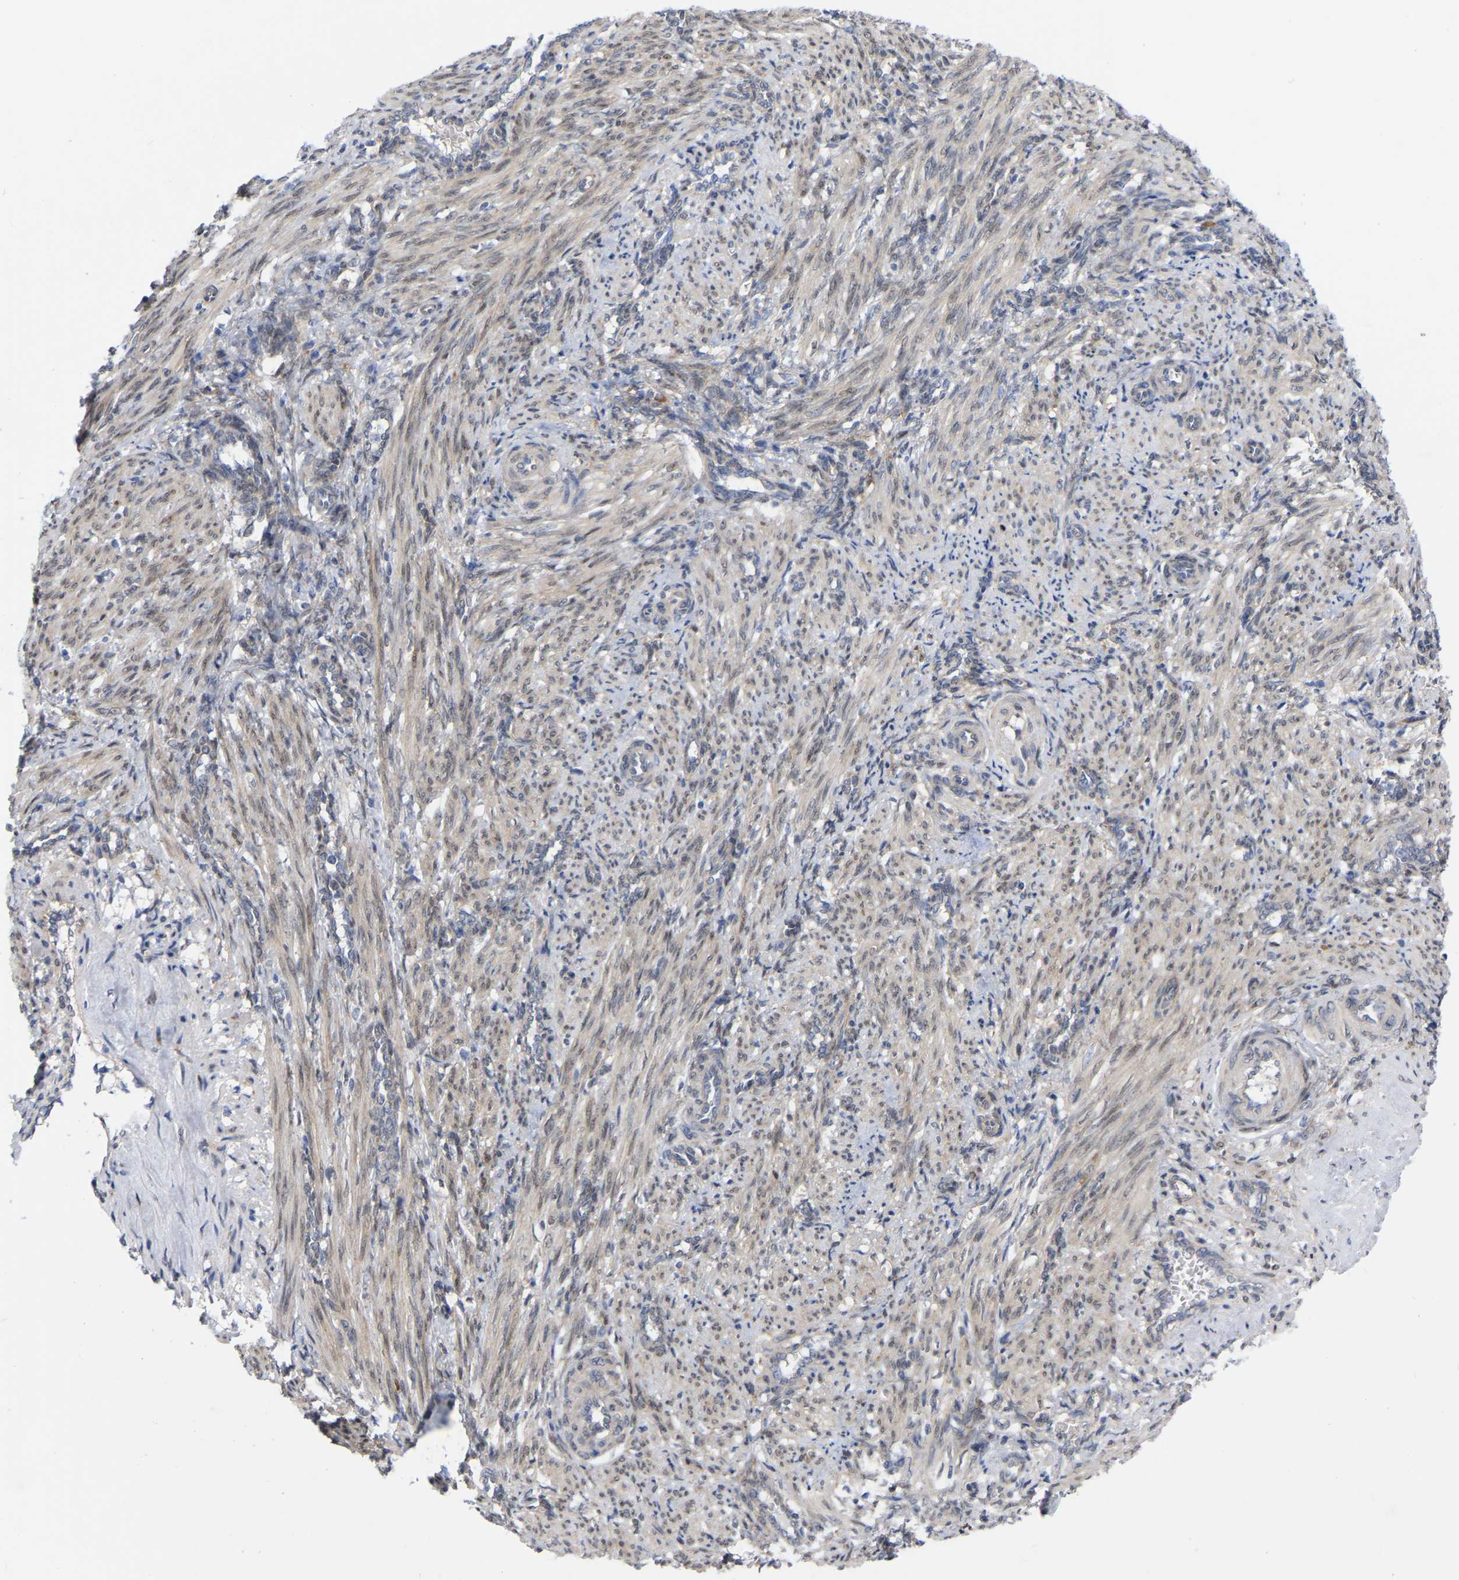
{"staining": {"intensity": "weak", "quantity": "25%-75%", "location": "cytoplasmic/membranous,nuclear"}, "tissue": "smooth muscle", "cell_type": "Smooth muscle cells", "image_type": "normal", "snomed": [{"axis": "morphology", "description": "Normal tissue, NOS"}, {"axis": "topography", "description": "Endometrium"}], "caption": "Unremarkable smooth muscle demonstrates weak cytoplasmic/membranous,nuclear expression in approximately 25%-75% of smooth muscle cells, visualized by immunohistochemistry.", "gene": "UBE4B", "patient": {"sex": "female", "age": 33}}